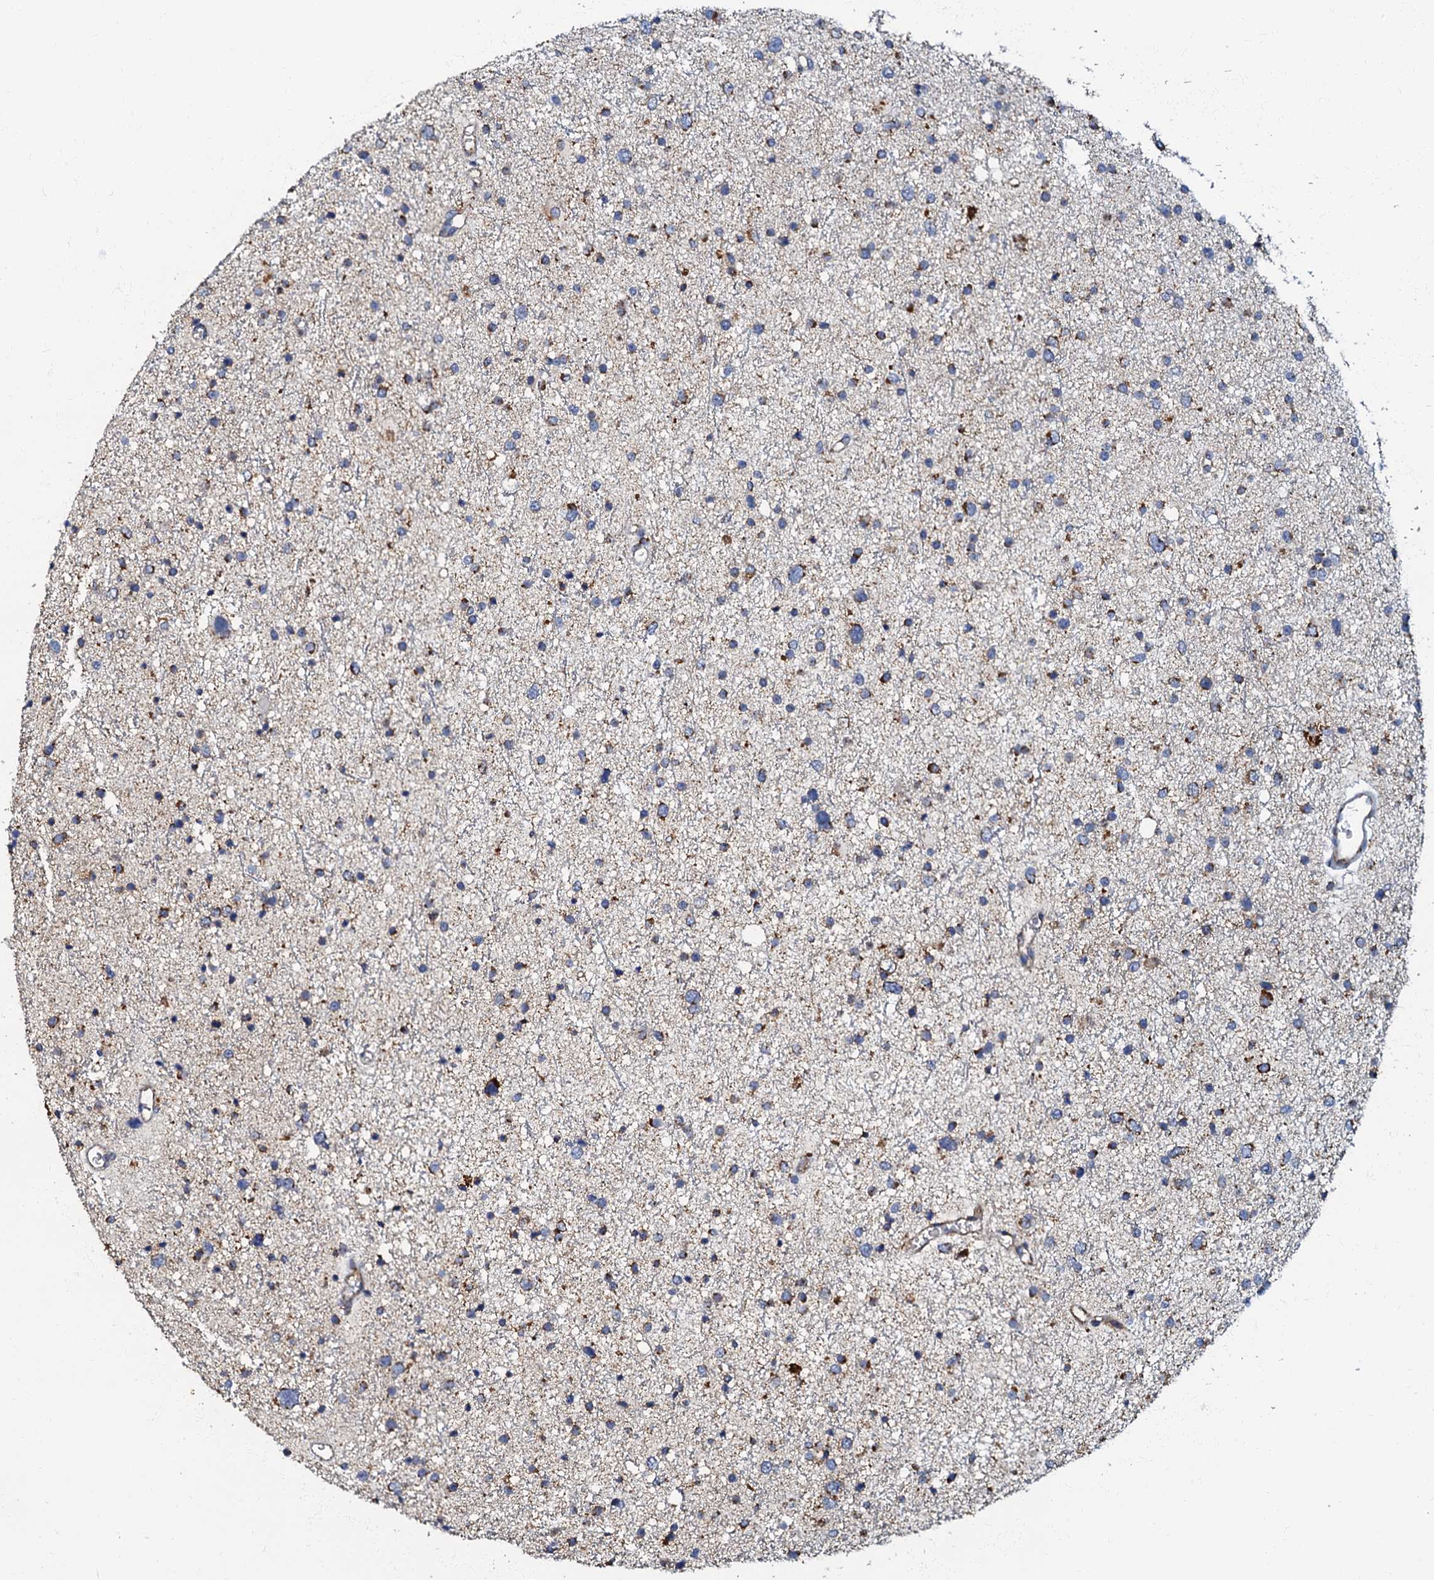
{"staining": {"intensity": "strong", "quantity": "<25%", "location": "cytoplasmic/membranous"}, "tissue": "glioma", "cell_type": "Tumor cells", "image_type": "cancer", "snomed": [{"axis": "morphology", "description": "Glioma, malignant, Low grade"}, {"axis": "topography", "description": "Brain"}], "caption": "Immunohistochemistry (IHC) image of neoplastic tissue: human glioma stained using IHC demonstrates medium levels of strong protein expression localized specifically in the cytoplasmic/membranous of tumor cells, appearing as a cytoplasmic/membranous brown color.", "gene": "NDUFA12", "patient": {"sex": "female", "age": 37}}